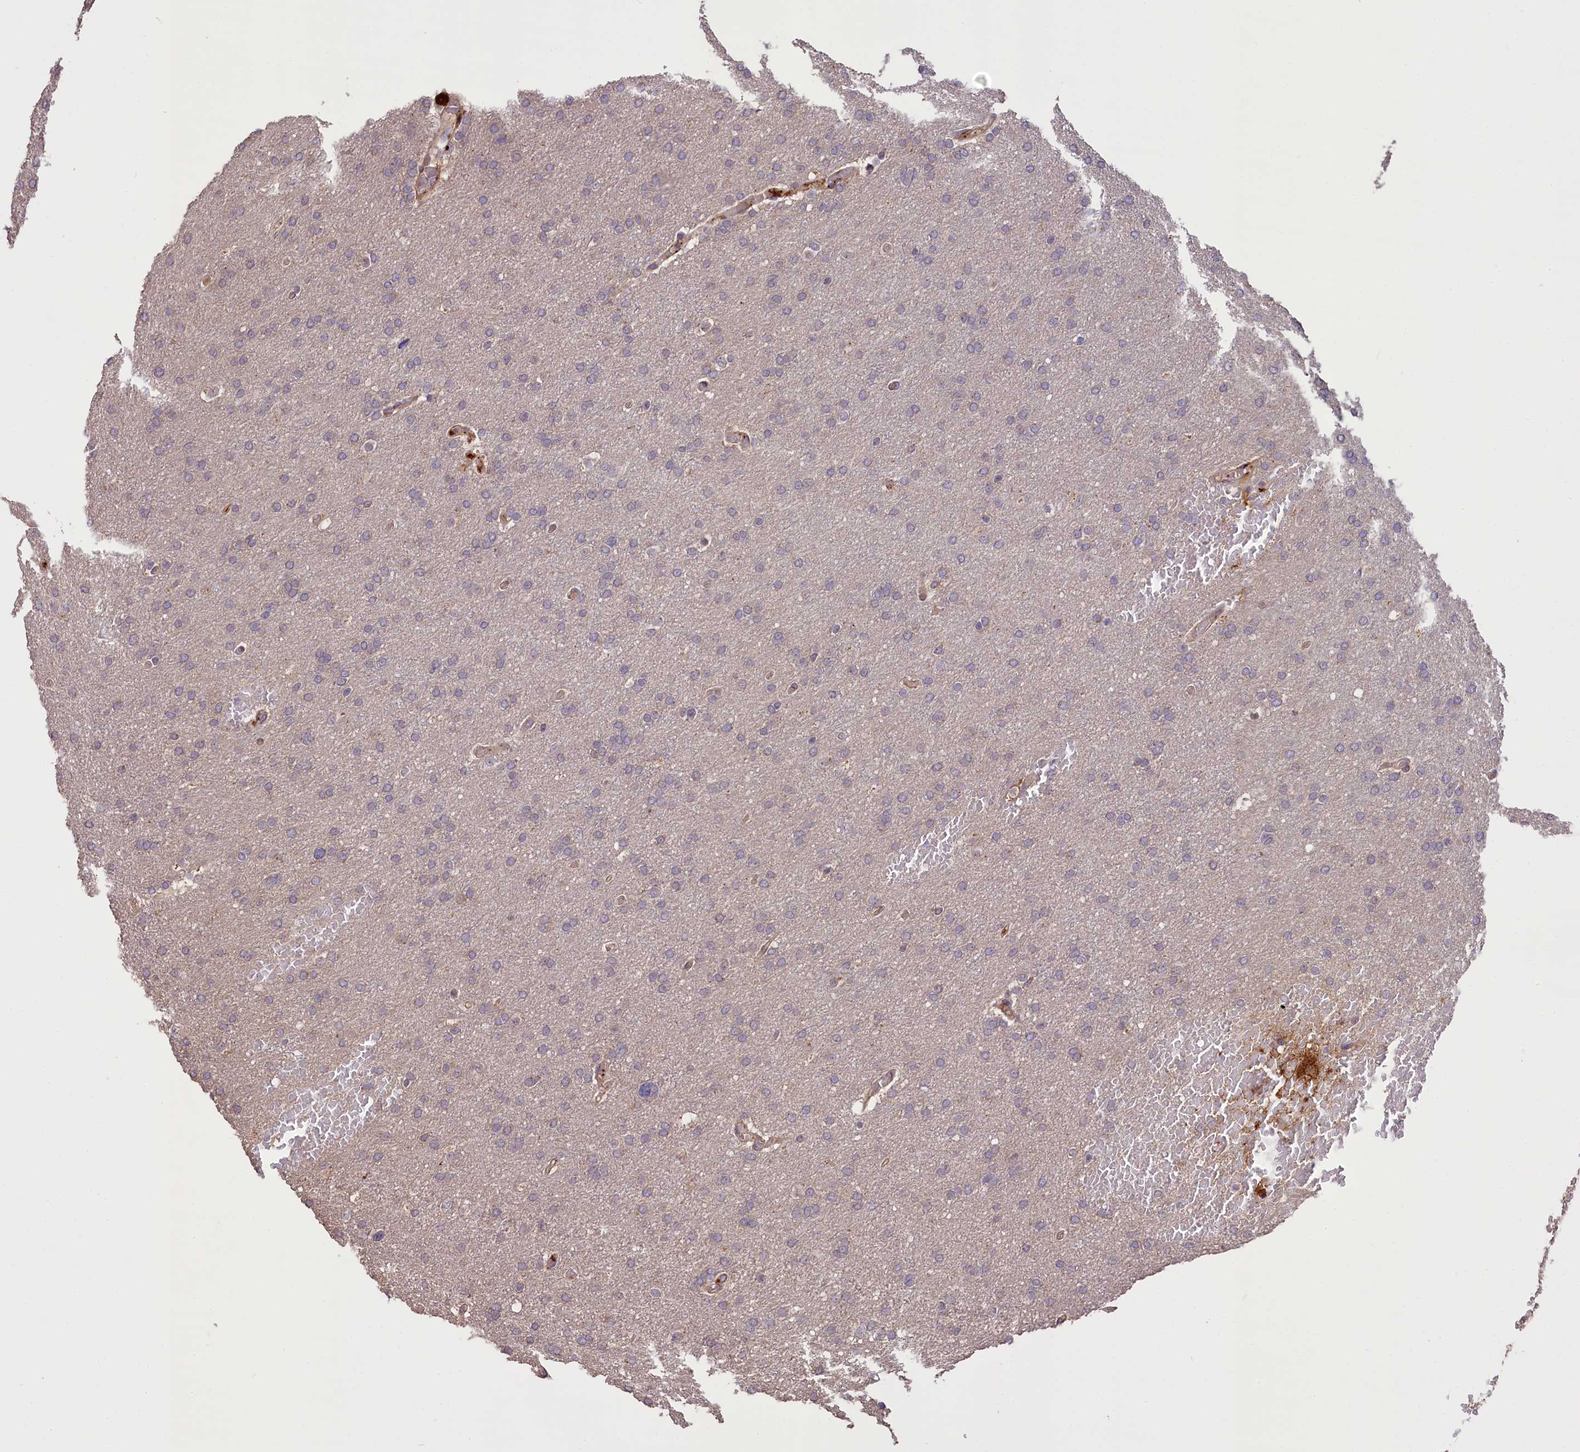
{"staining": {"intensity": "negative", "quantity": "none", "location": "none"}, "tissue": "glioma", "cell_type": "Tumor cells", "image_type": "cancer", "snomed": [{"axis": "morphology", "description": "Glioma, malignant, High grade"}, {"axis": "topography", "description": "Cerebral cortex"}], "caption": "Human glioma stained for a protein using immunohistochemistry demonstrates no positivity in tumor cells.", "gene": "FUZ", "patient": {"sex": "female", "age": 36}}